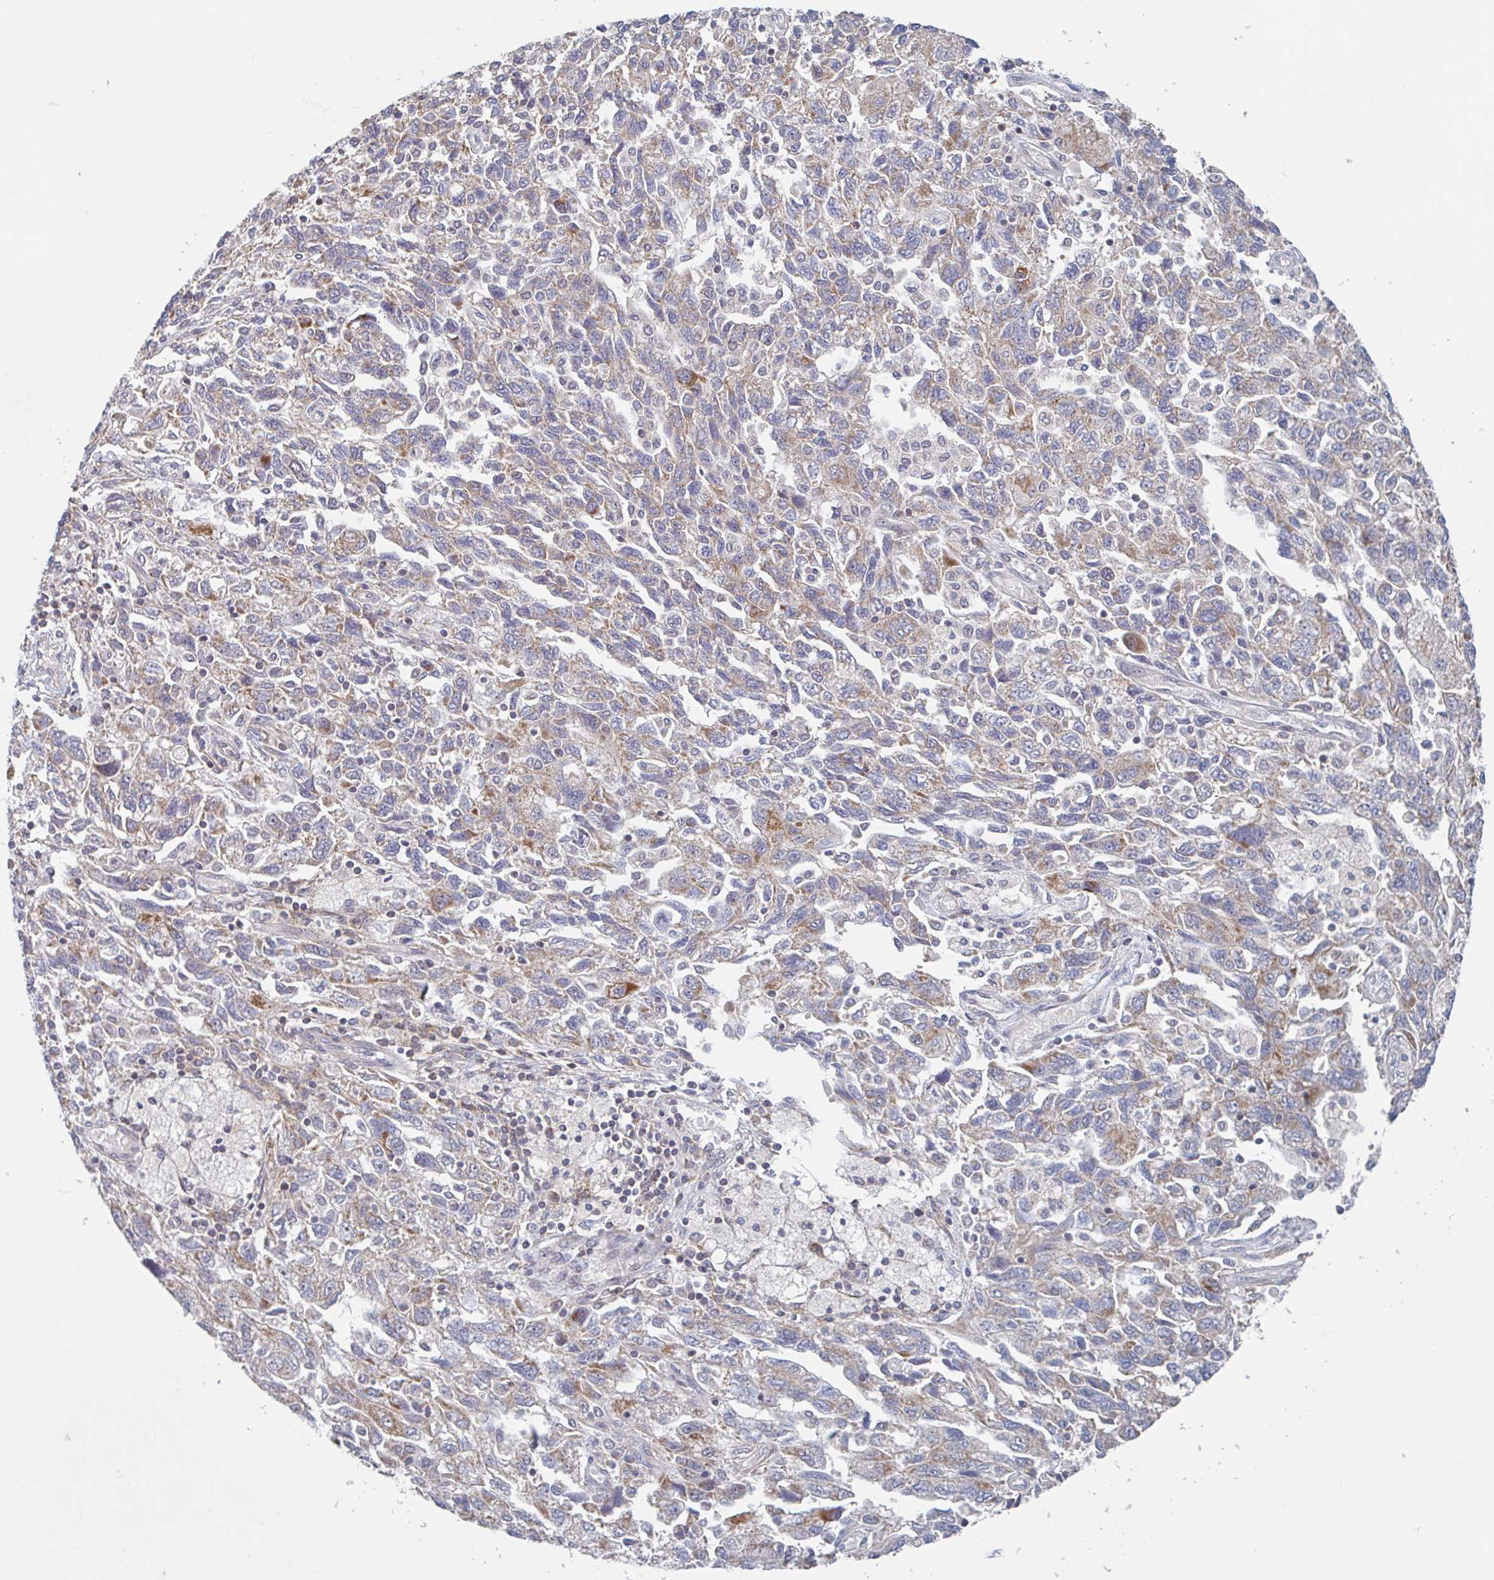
{"staining": {"intensity": "moderate", "quantity": "25%-75%", "location": "cytoplasmic/membranous"}, "tissue": "ovarian cancer", "cell_type": "Tumor cells", "image_type": "cancer", "snomed": [{"axis": "morphology", "description": "Carcinoma, NOS"}, {"axis": "morphology", "description": "Cystadenocarcinoma, serous, NOS"}, {"axis": "topography", "description": "Ovary"}], "caption": "Protein staining of carcinoma (ovarian) tissue shows moderate cytoplasmic/membranous expression in about 25%-75% of tumor cells.", "gene": "SURF1", "patient": {"sex": "female", "age": 69}}